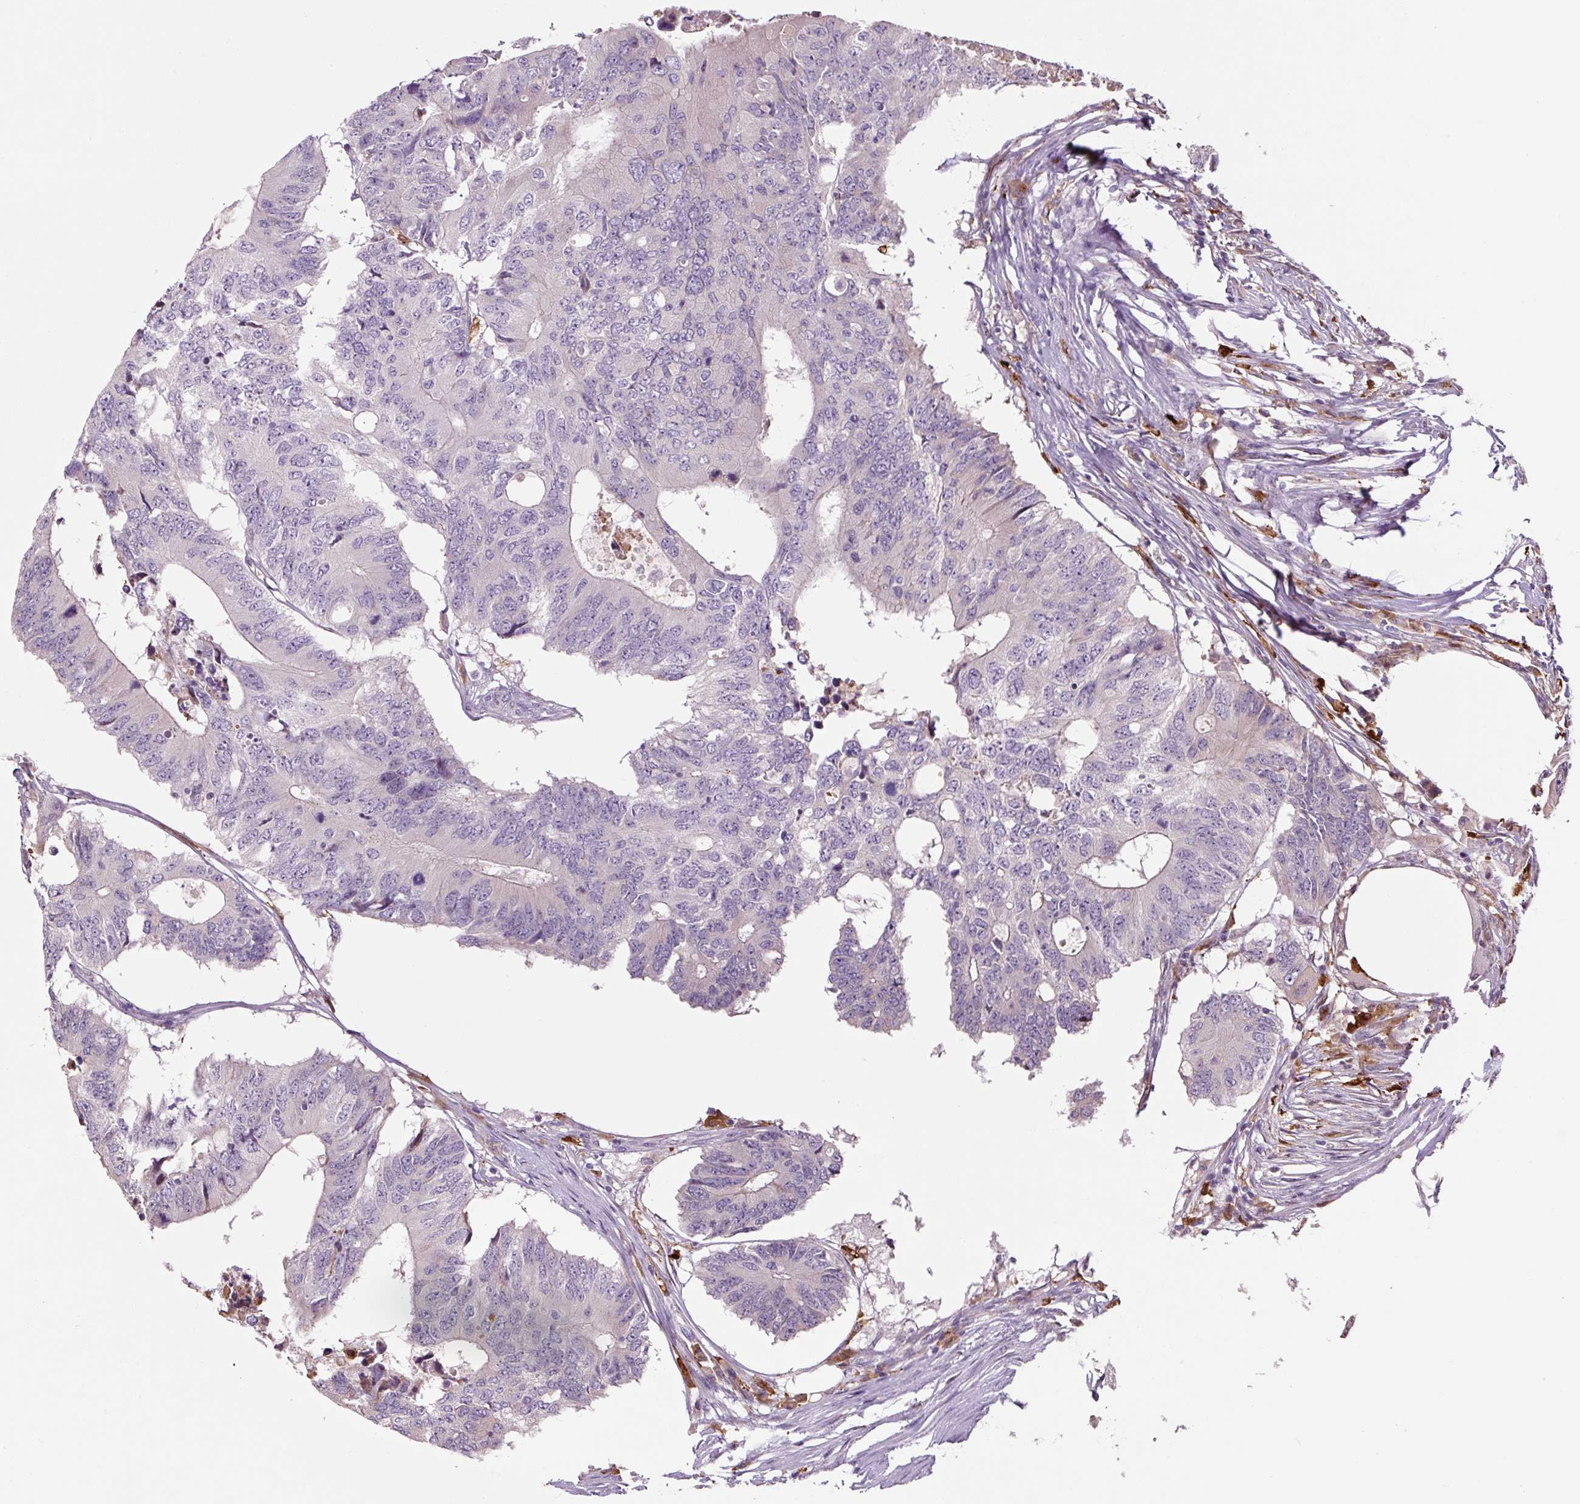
{"staining": {"intensity": "negative", "quantity": "none", "location": "none"}, "tissue": "colorectal cancer", "cell_type": "Tumor cells", "image_type": "cancer", "snomed": [{"axis": "morphology", "description": "Adenocarcinoma, NOS"}, {"axis": "topography", "description": "Colon"}], "caption": "This is an IHC histopathology image of human adenocarcinoma (colorectal). There is no positivity in tumor cells.", "gene": "FUT10", "patient": {"sex": "male", "age": 71}}